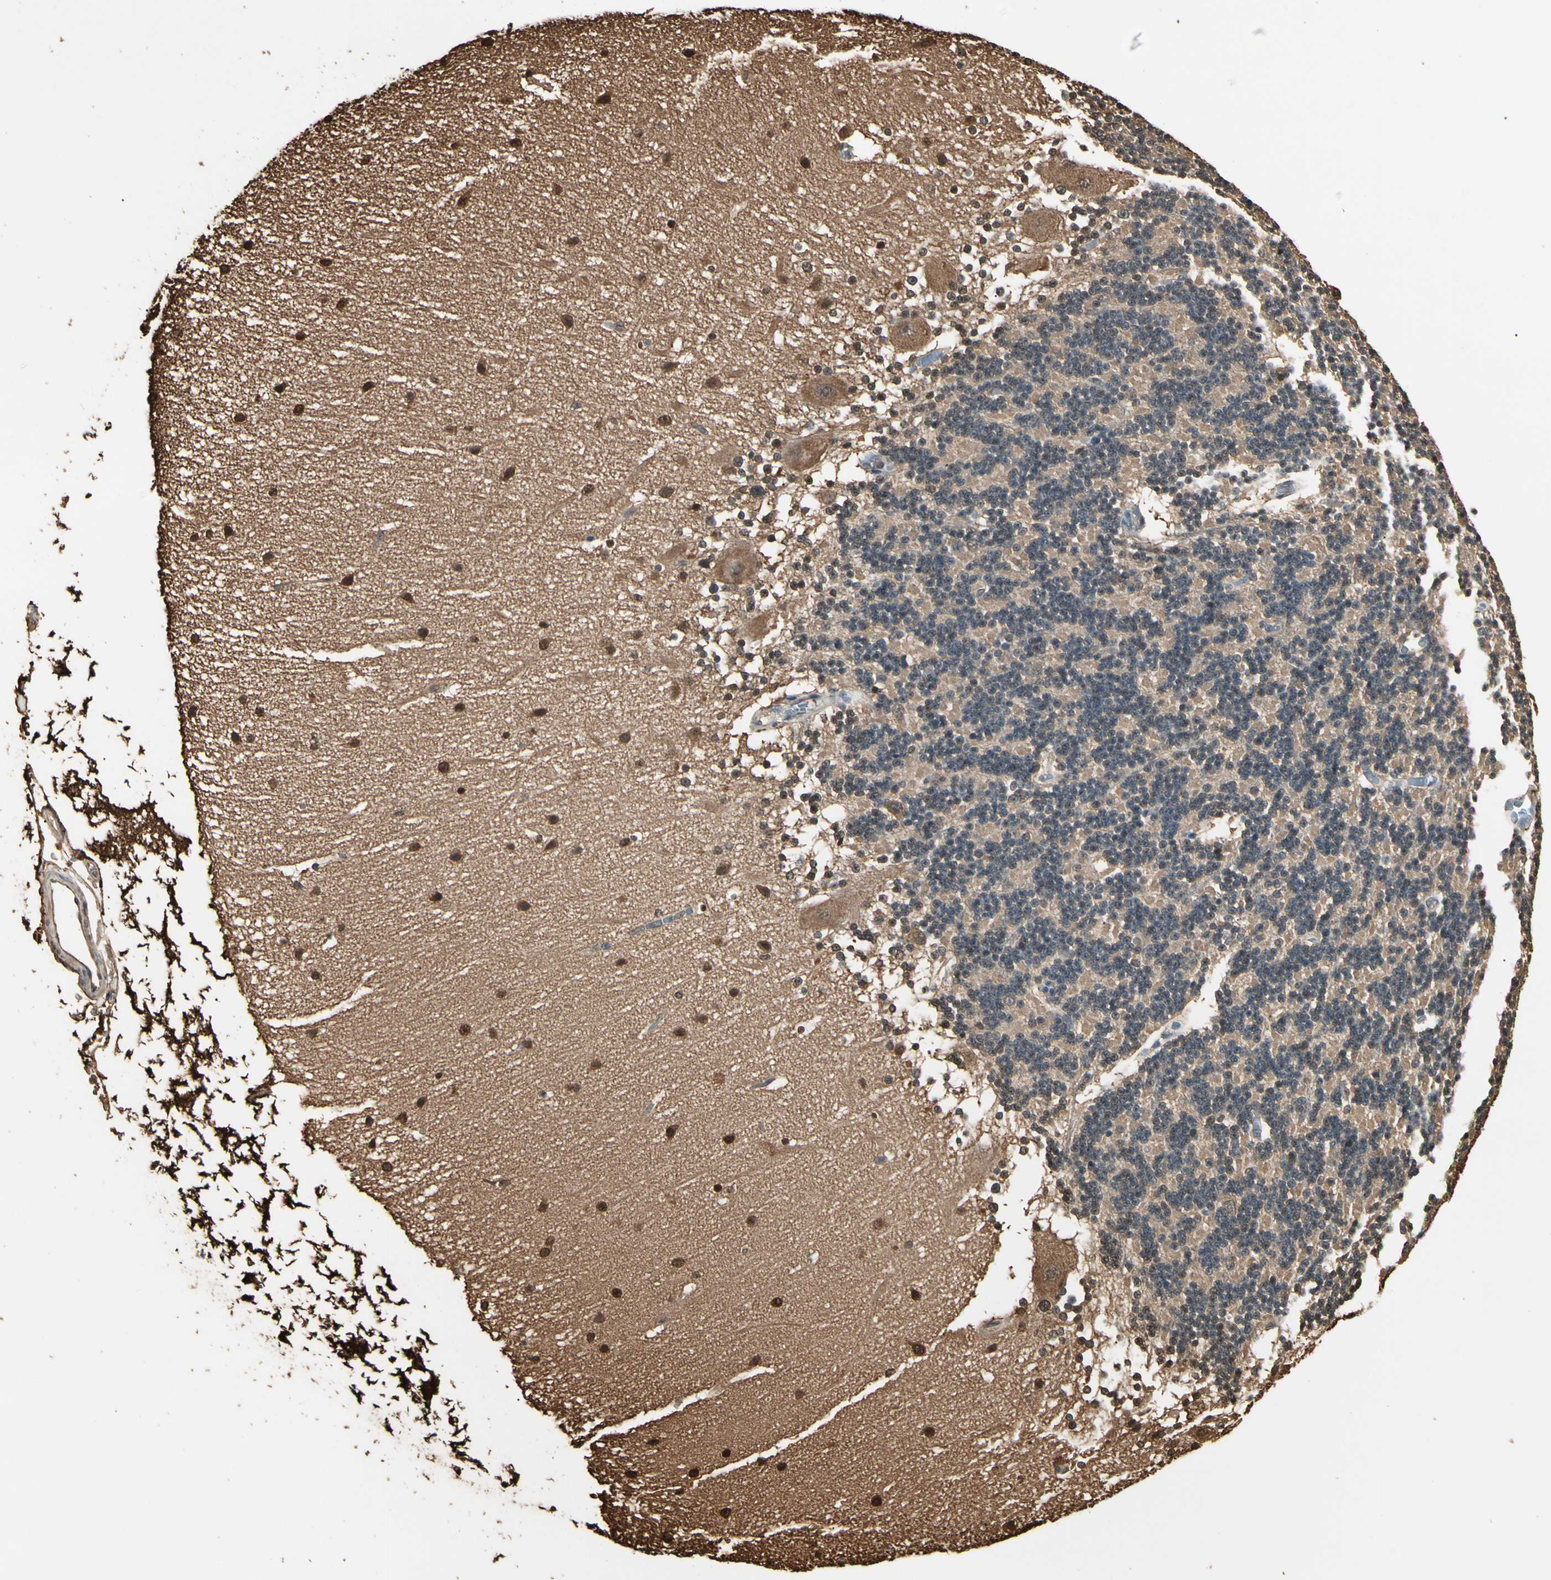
{"staining": {"intensity": "weak", "quantity": "25%-75%", "location": "cytoplasmic/membranous,nuclear"}, "tissue": "cerebellum", "cell_type": "Cells in granular layer", "image_type": "normal", "snomed": [{"axis": "morphology", "description": "Normal tissue, NOS"}, {"axis": "topography", "description": "Cerebellum"}], "caption": "Immunohistochemistry histopathology image of benign cerebellum: human cerebellum stained using IHC reveals low levels of weak protein expression localized specifically in the cytoplasmic/membranous,nuclear of cells in granular layer, appearing as a cytoplasmic/membranous,nuclear brown color.", "gene": "YWHAE", "patient": {"sex": "female", "age": 54}}